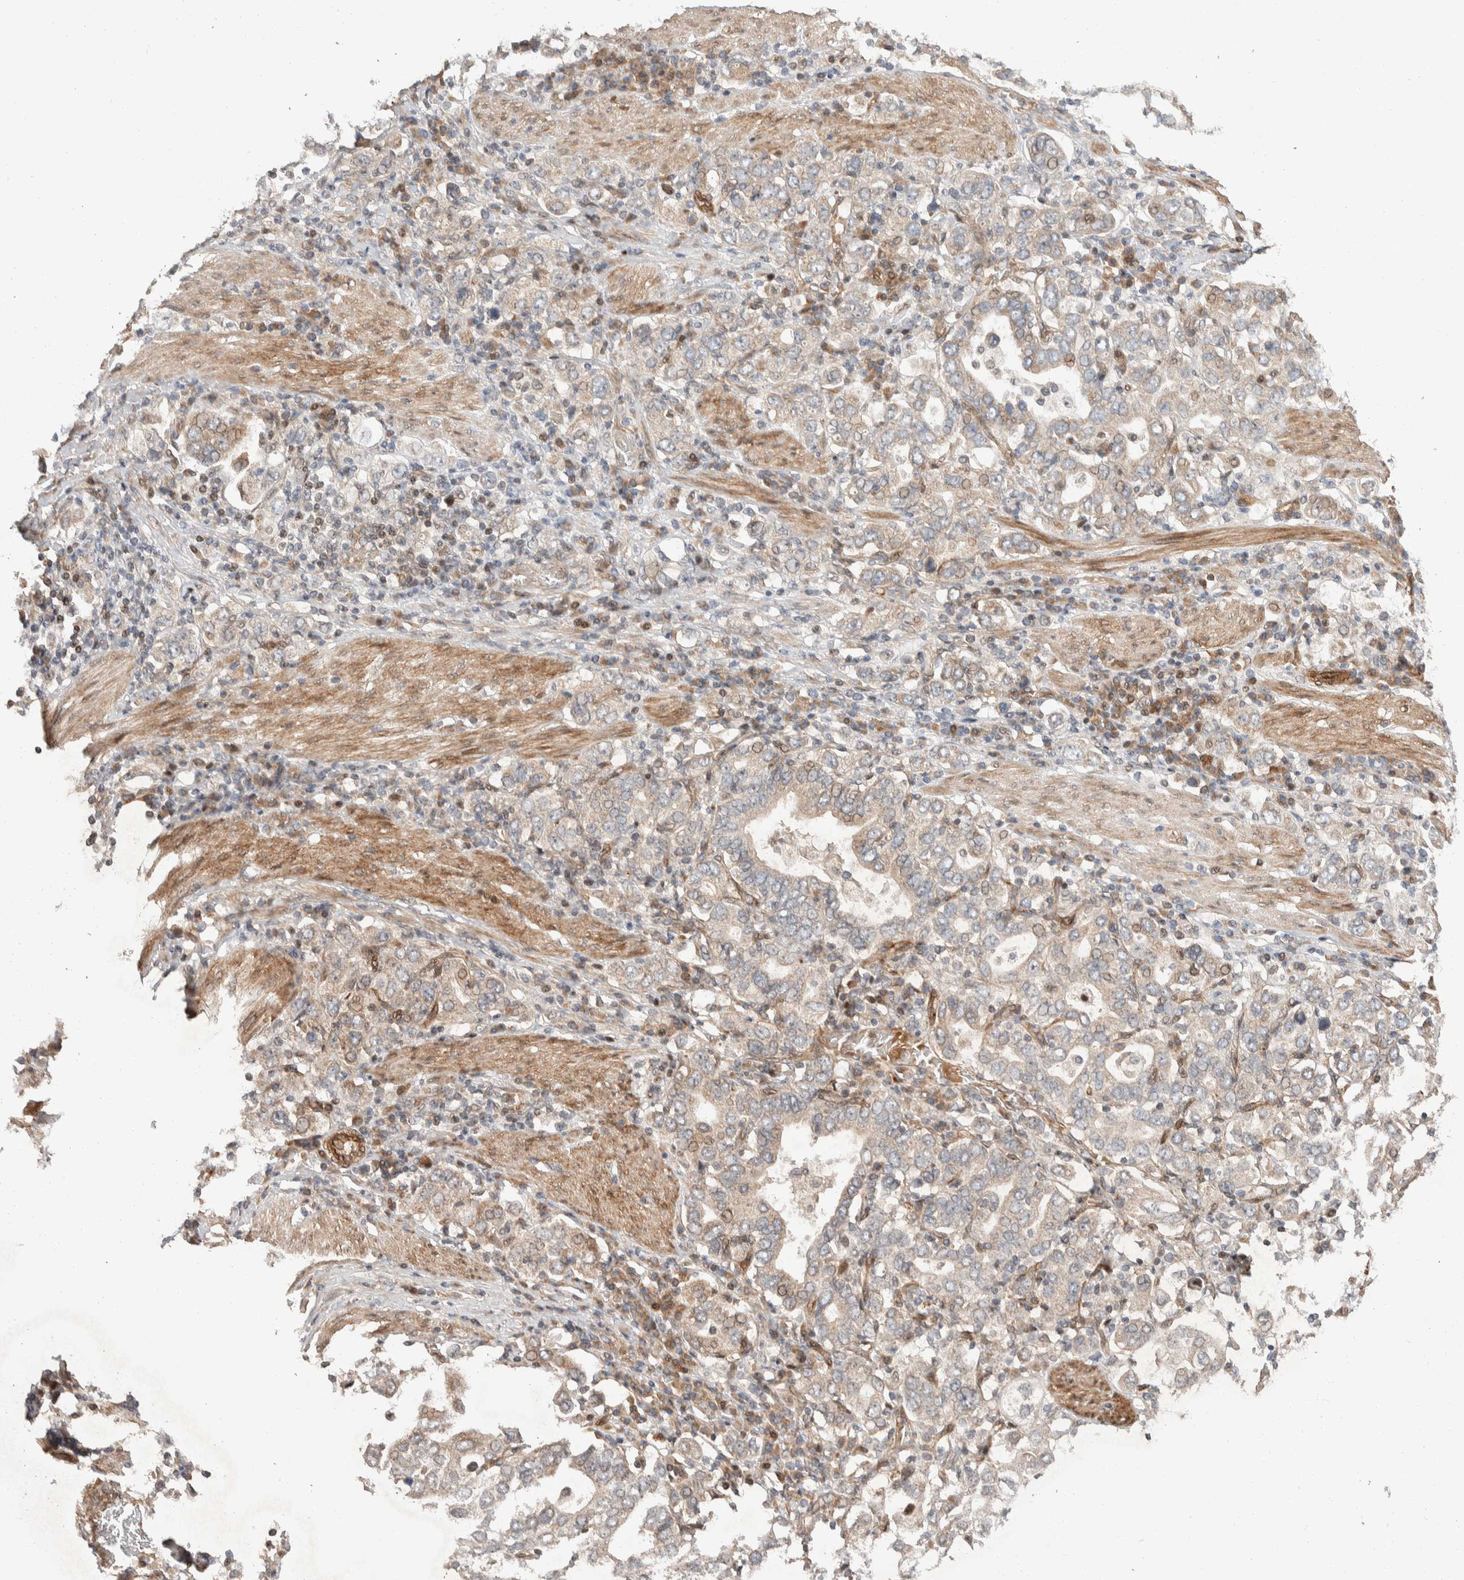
{"staining": {"intensity": "weak", "quantity": "25%-75%", "location": "cytoplasmic/membranous"}, "tissue": "stomach cancer", "cell_type": "Tumor cells", "image_type": "cancer", "snomed": [{"axis": "morphology", "description": "Adenocarcinoma, NOS"}, {"axis": "topography", "description": "Stomach, upper"}], "caption": "Immunohistochemistry histopathology image of neoplastic tissue: adenocarcinoma (stomach) stained using immunohistochemistry (IHC) exhibits low levels of weak protein expression localized specifically in the cytoplasmic/membranous of tumor cells, appearing as a cytoplasmic/membranous brown color.", "gene": "ERC1", "patient": {"sex": "male", "age": 62}}